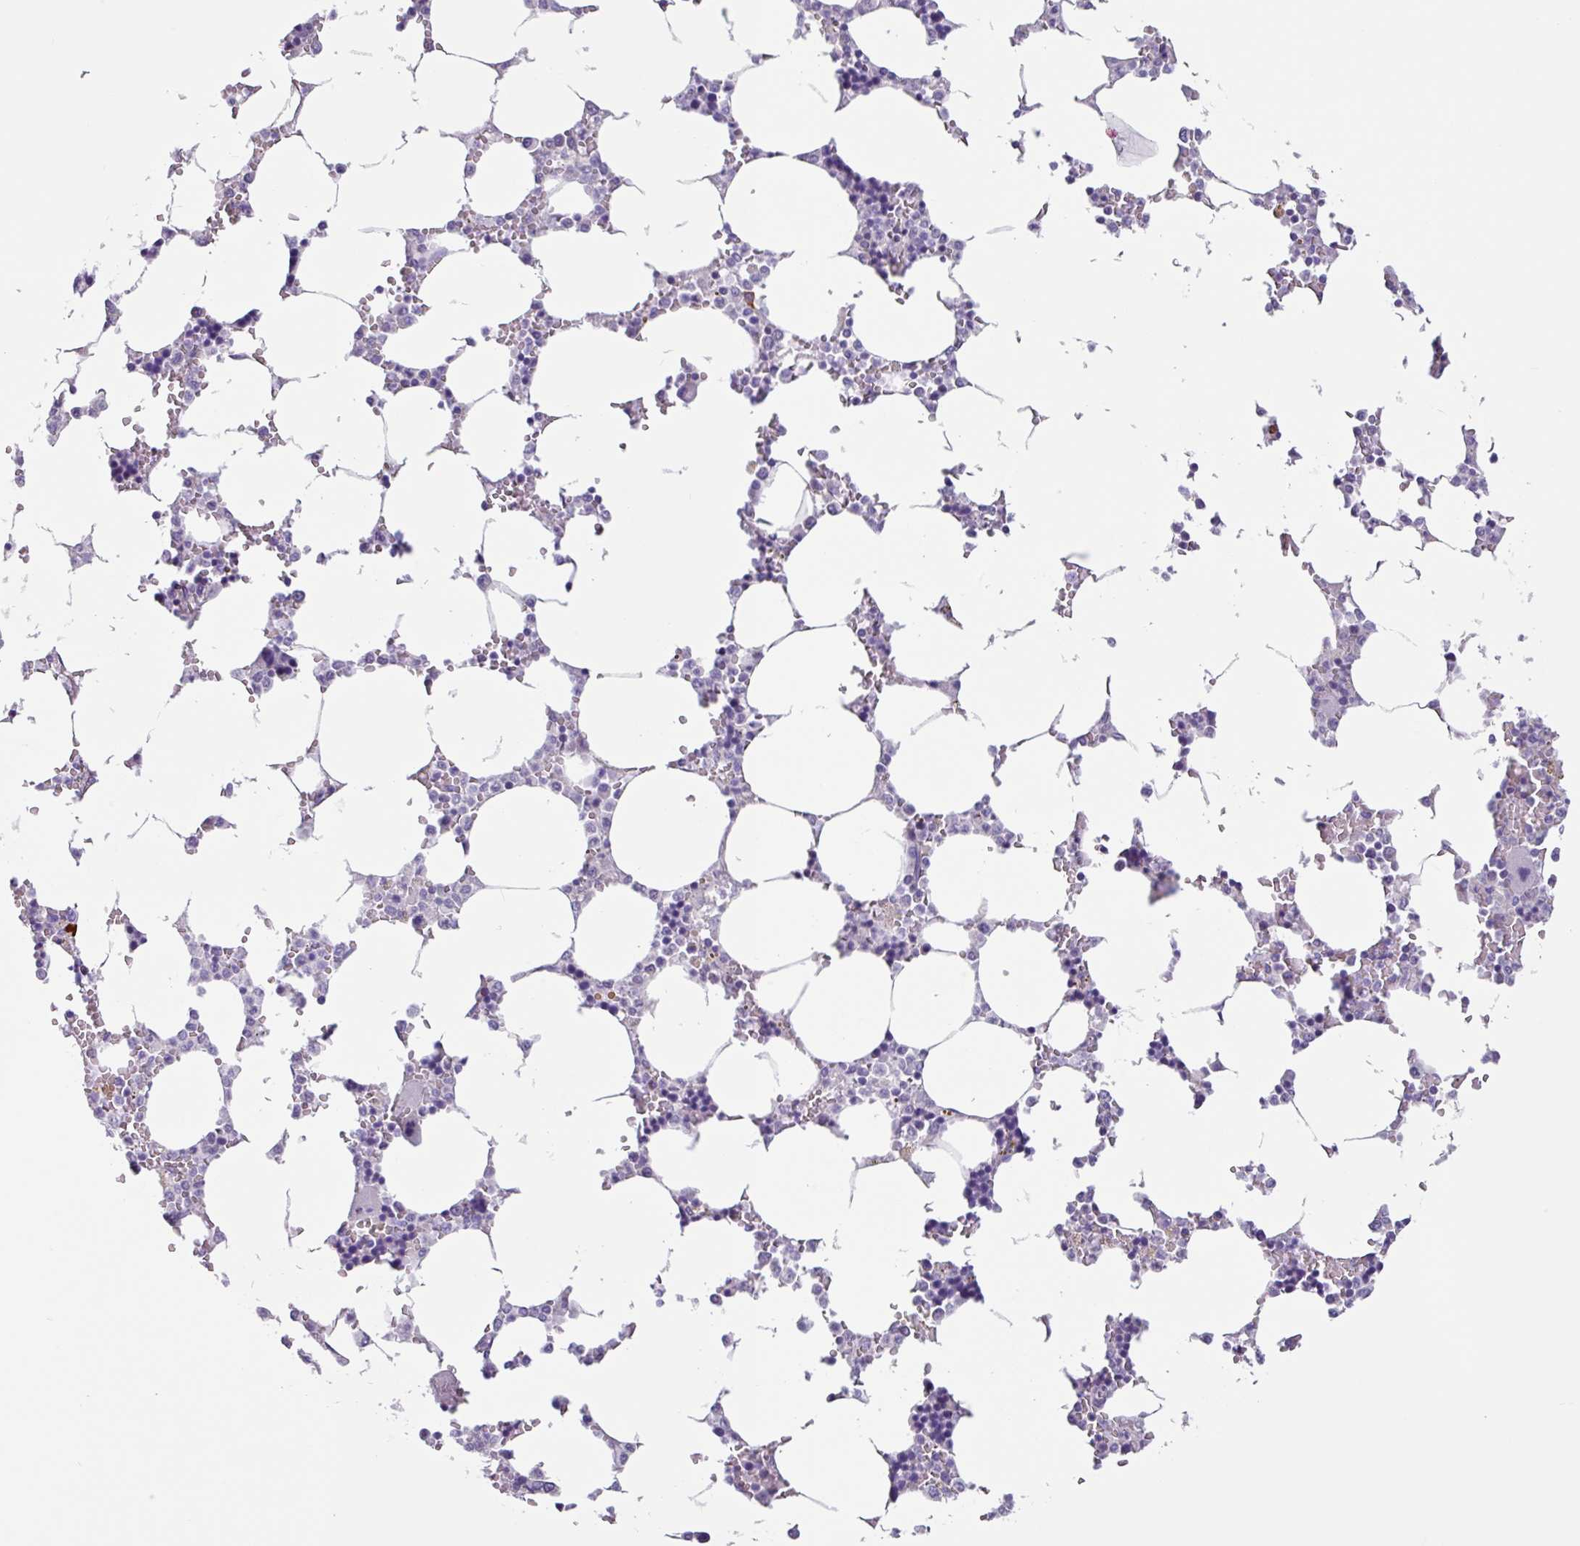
{"staining": {"intensity": "negative", "quantity": "none", "location": "none"}, "tissue": "bone marrow", "cell_type": "Hematopoietic cells", "image_type": "normal", "snomed": [{"axis": "morphology", "description": "Normal tissue, NOS"}, {"axis": "topography", "description": "Bone marrow"}], "caption": "This is a photomicrograph of immunohistochemistry (IHC) staining of normal bone marrow, which shows no positivity in hematopoietic cells.", "gene": "OTX1", "patient": {"sex": "male", "age": 64}}